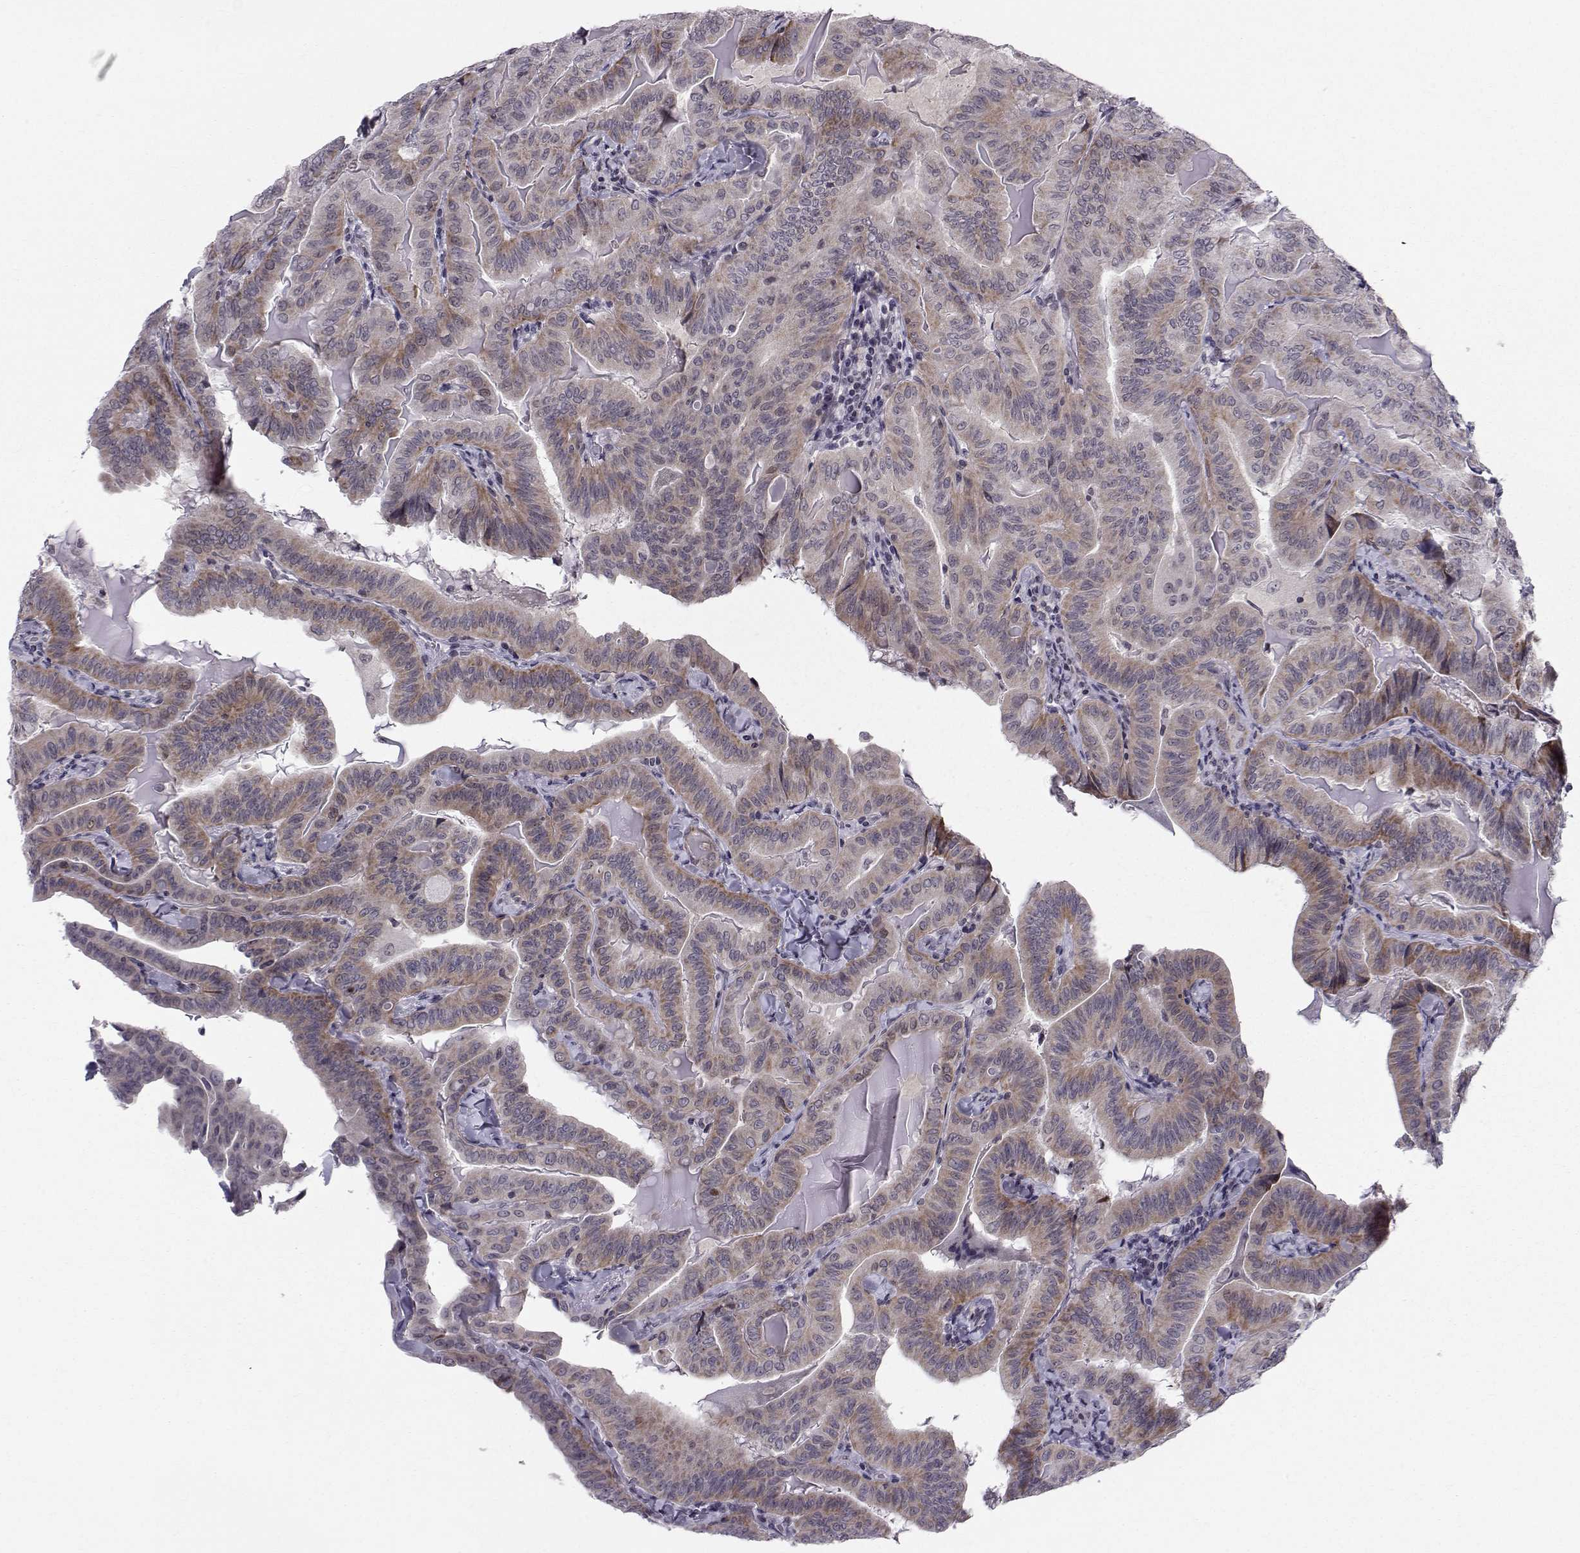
{"staining": {"intensity": "moderate", "quantity": "25%-75%", "location": "cytoplasmic/membranous"}, "tissue": "thyroid cancer", "cell_type": "Tumor cells", "image_type": "cancer", "snomed": [{"axis": "morphology", "description": "Papillary adenocarcinoma, NOS"}, {"axis": "topography", "description": "Thyroid gland"}], "caption": "Moderate cytoplasmic/membranous expression is identified in approximately 25%-75% of tumor cells in thyroid cancer. (DAB (3,3'-diaminobenzidine) IHC, brown staining for protein, blue staining for nuclei).", "gene": "MARCHF4", "patient": {"sex": "female", "age": 68}}